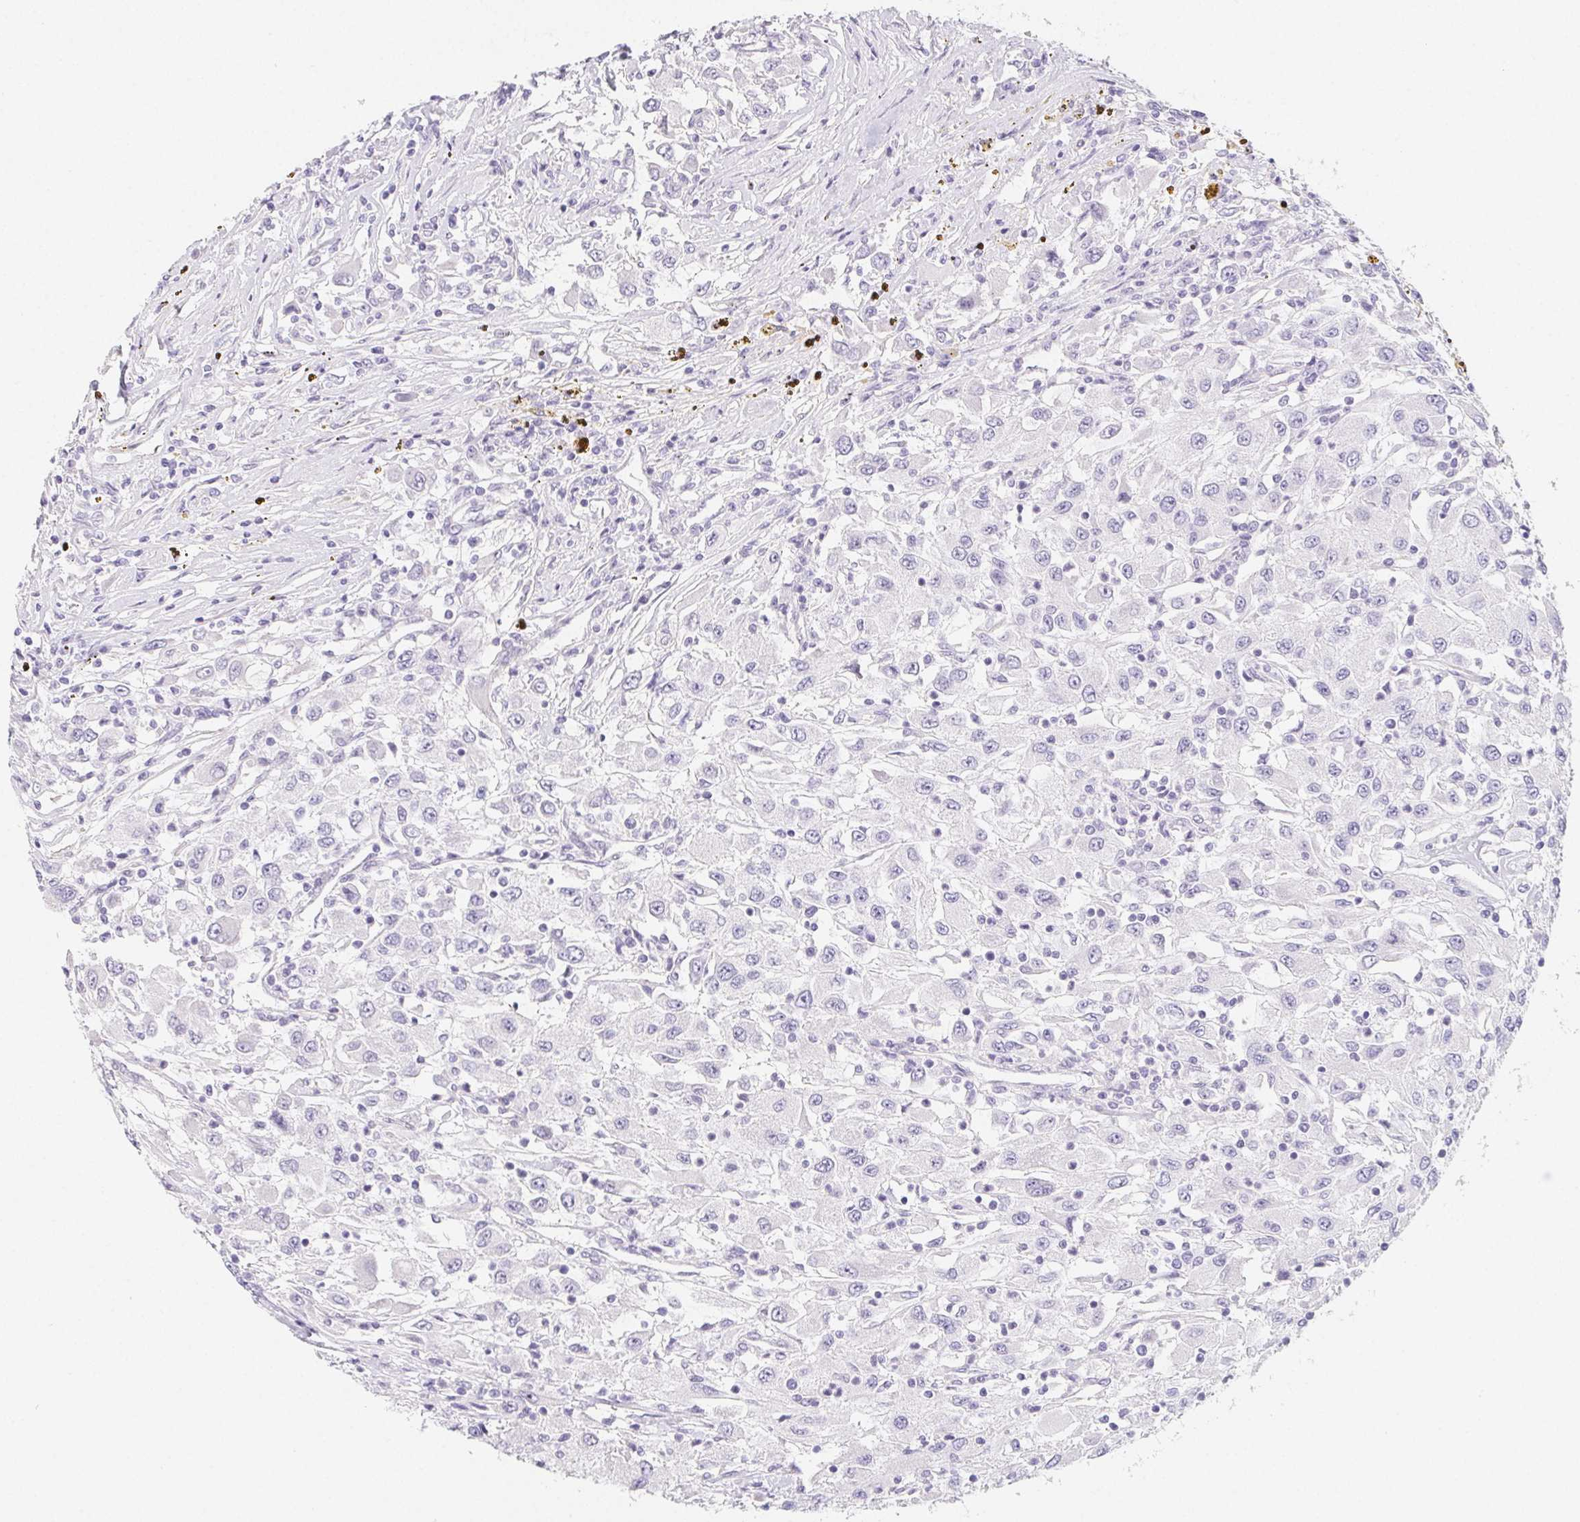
{"staining": {"intensity": "negative", "quantity": "none", "location": "none"}, "tissue": "renal cancer", "cell_type": "Tumor cells", "image_type": "cancer", "snomed": [{"axis": "morphology", "description": "Adenocarcinoma, NOS"}, {"axis": "topography", "description": "Kidney"}], "caption": "DAB immunohistochemical staining of renal cancer (adenocarcinoma) shows no significant staining in tumor cells.", "gene": "ZBBX", "patient": {"sex": "female", "age": 67}}